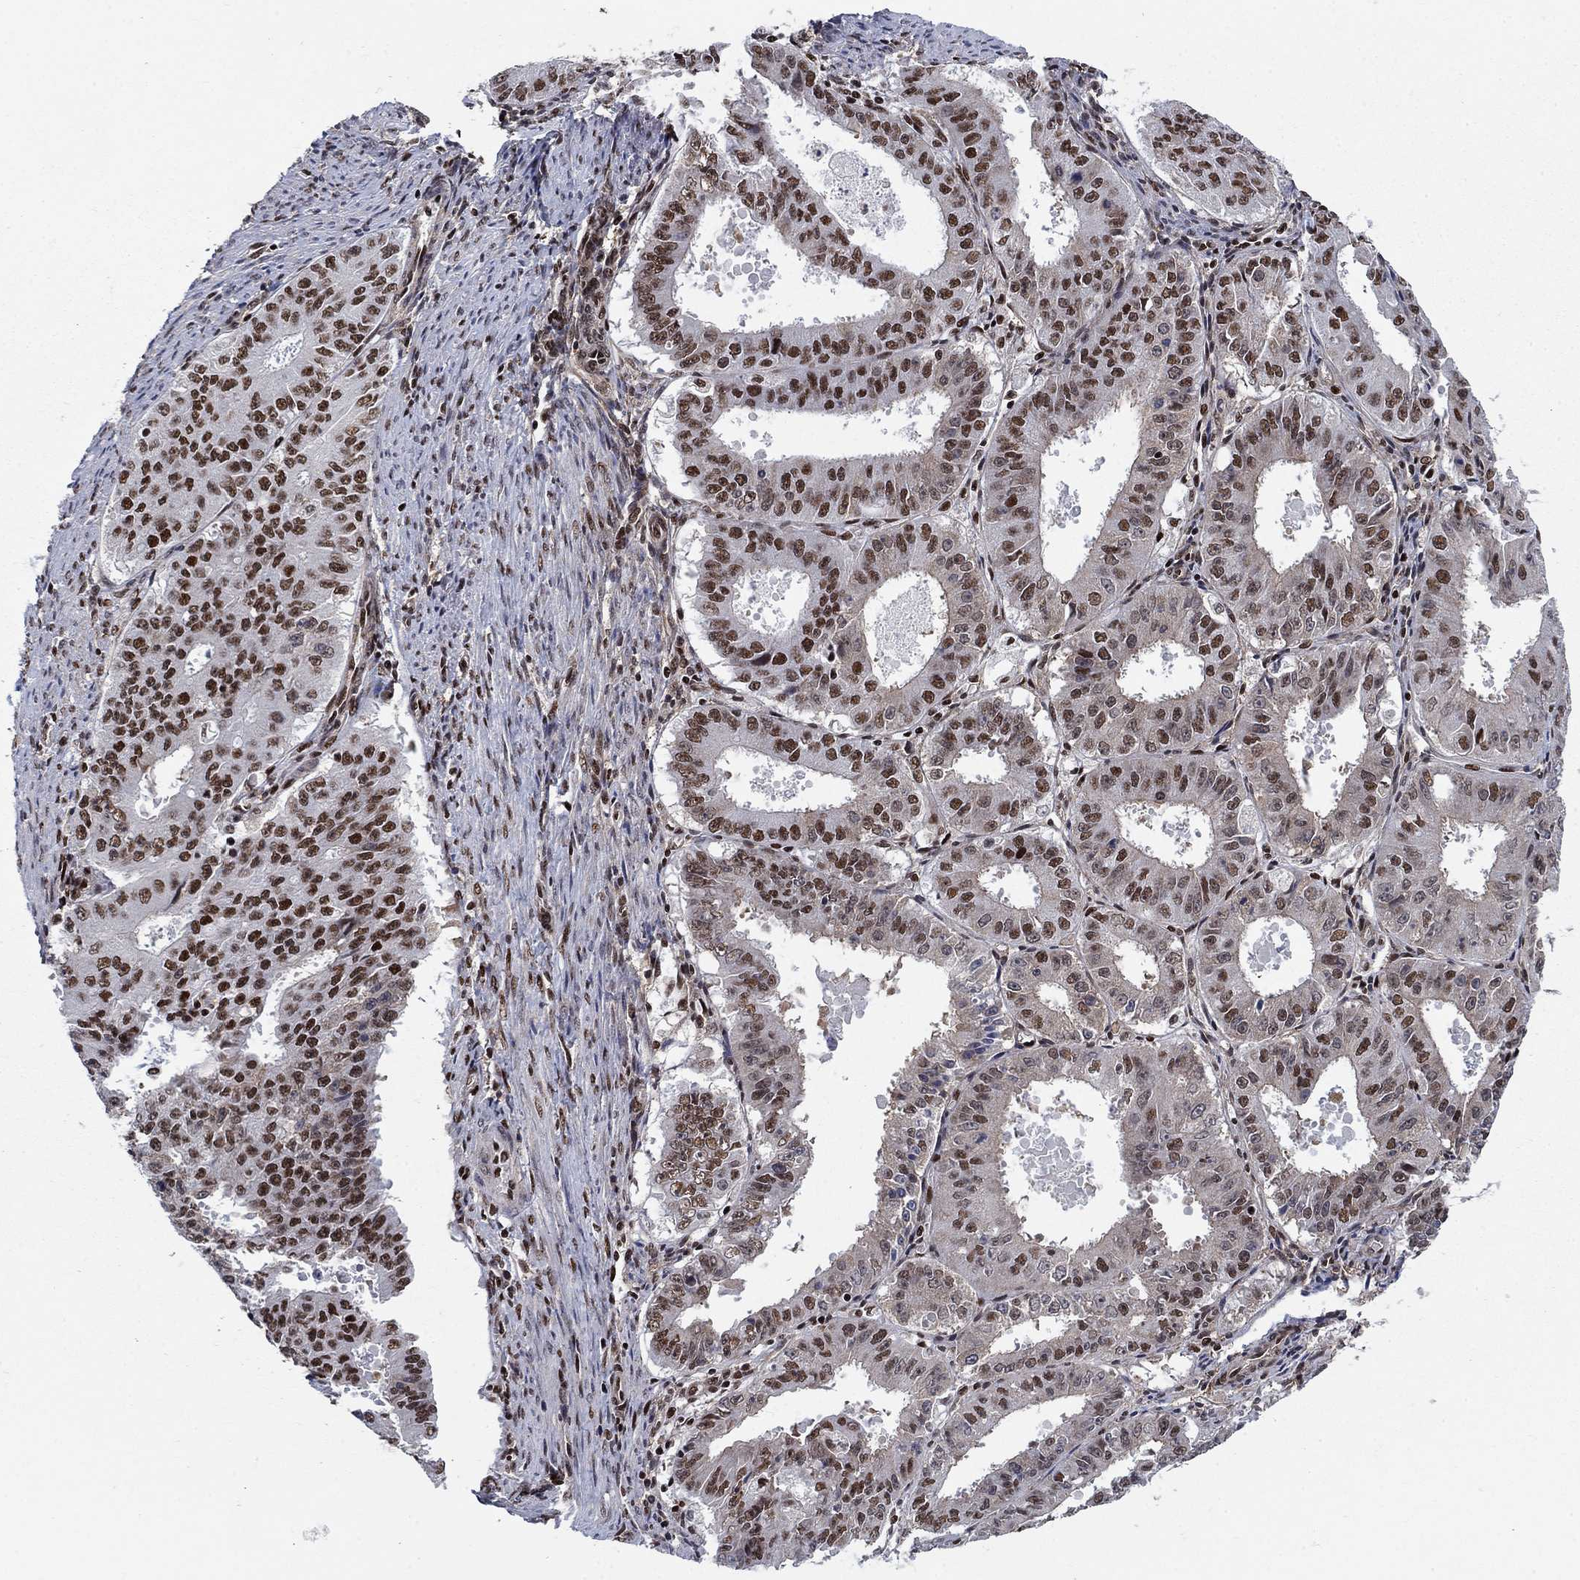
{"staining": {"intensity": "strong", "quantity": "25%-75%", "location": "nuclear"}, "tissue": "ovarian cancer", "cell_type": "Tumor cells", "image_type": "cancer", "snomed": [{"axis": "morphology", "description": "Carcinoma, endometroid"}, {"axis": "topography", "description": "Ovary"}], "caption": "Immunohistochemistry (IHC) (DAB (3,3'-diaminobenzidine)) staining of human ovarian cancer (endometroid carcinoma) demonstrates strong nuclear protein staining in approximately 25%-75% of tumor cells. The staining is performed using DAB brown chromogen to label protein expression. The nuclei are counter-stained blue using hematoxylin.", "gene": "RPRD1B", "patient": {"sex": "female", "age": 42}}